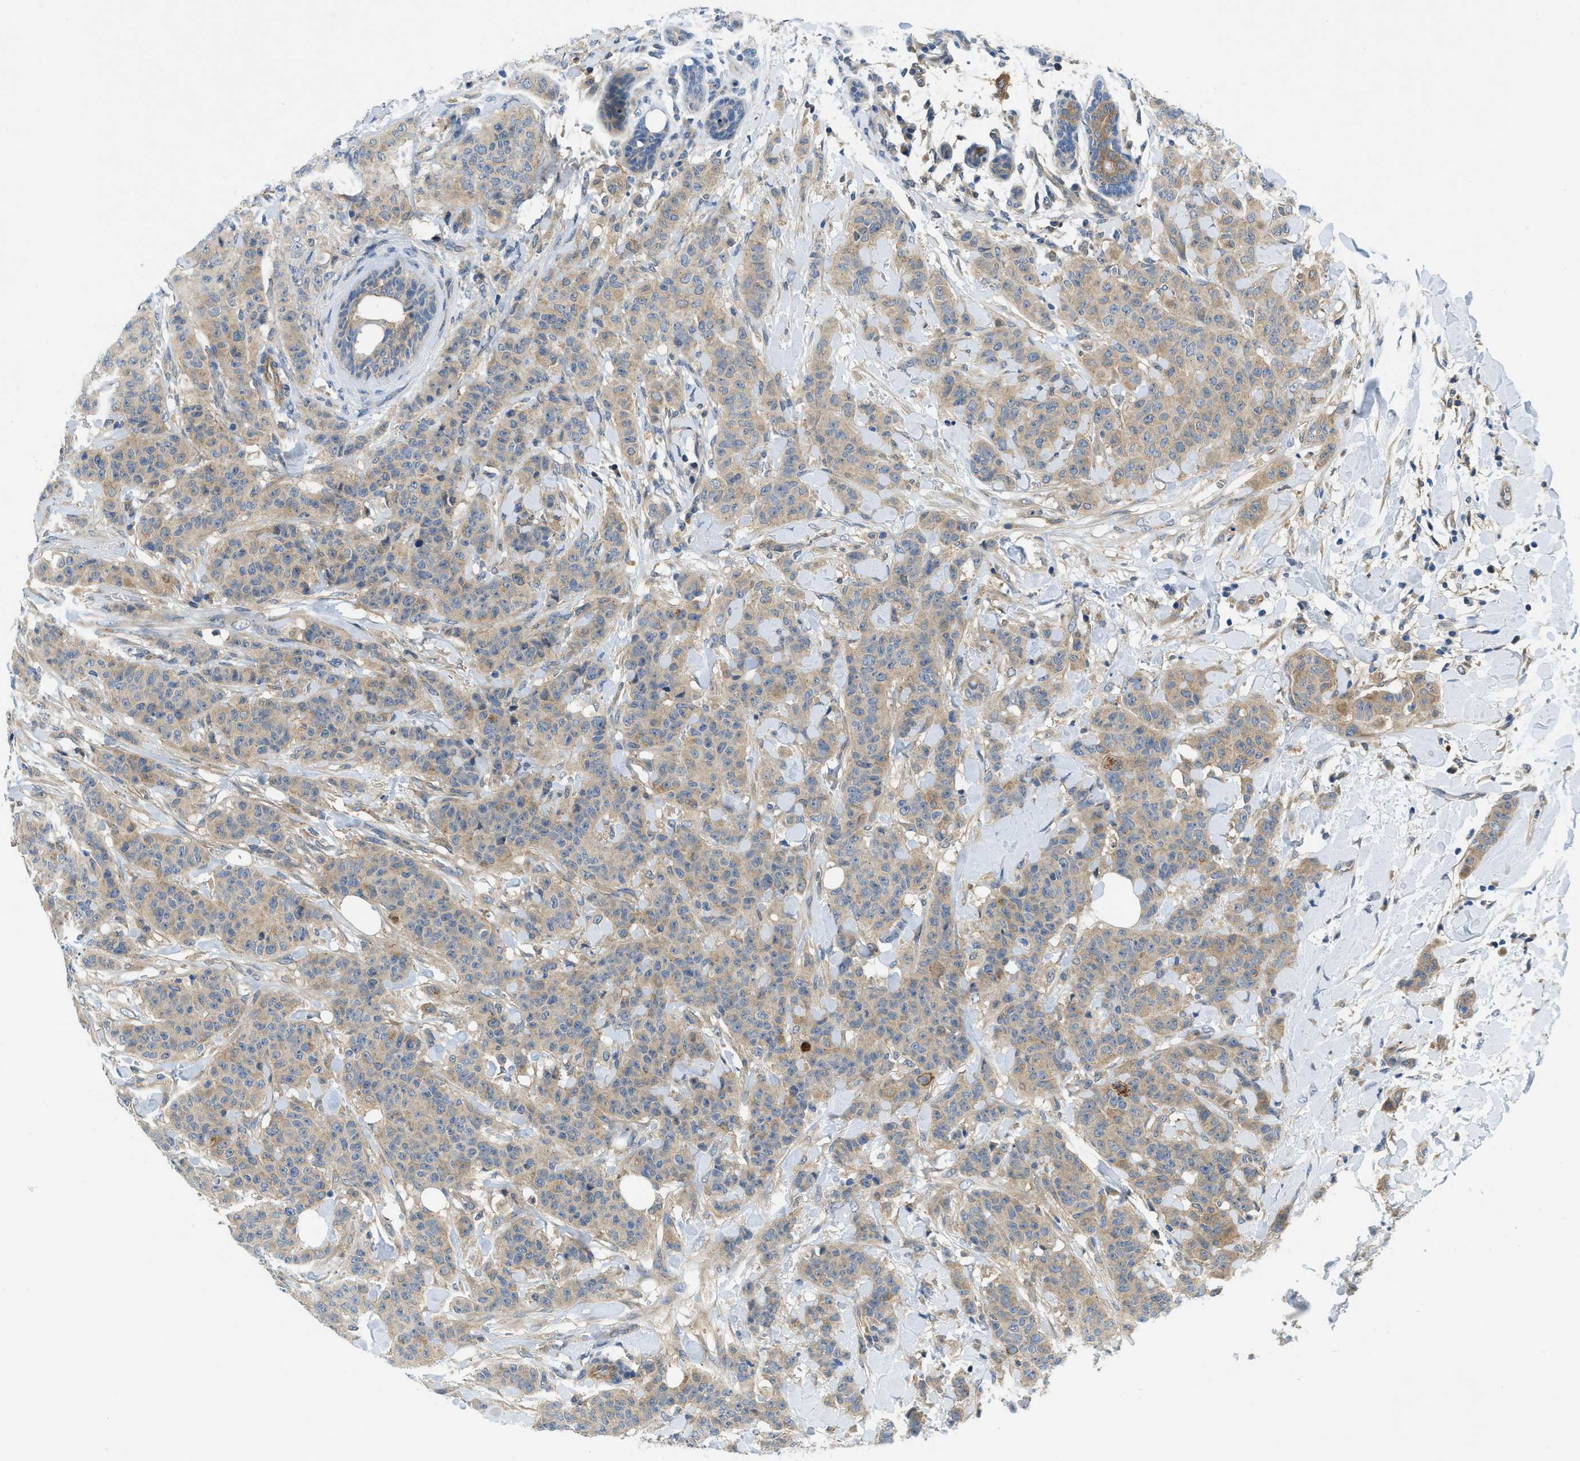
{"staining": {"intensity": "weak", "quantity": ">75%", "location": "cytoplasmic/membranous"}, "tissue": "breast cancer", "cell_type": "Tumor cells", "image_type": "cancer", "snomed": [{"axis": "morphology", "description": "Normal tissue, NOS"}, {"axis": "morphology", "description": "Duct carcinoma"}, {"axis": "topography", "description": "Breast"}], "caption": "A histopathology image of breast infiltrating ductal carcinoma stained for a protein shows weak cytoplasmic/membranous brown staining in tumor cells.", "gene": "RIPK2", "patient": {"sex": "female", "age": 40}}